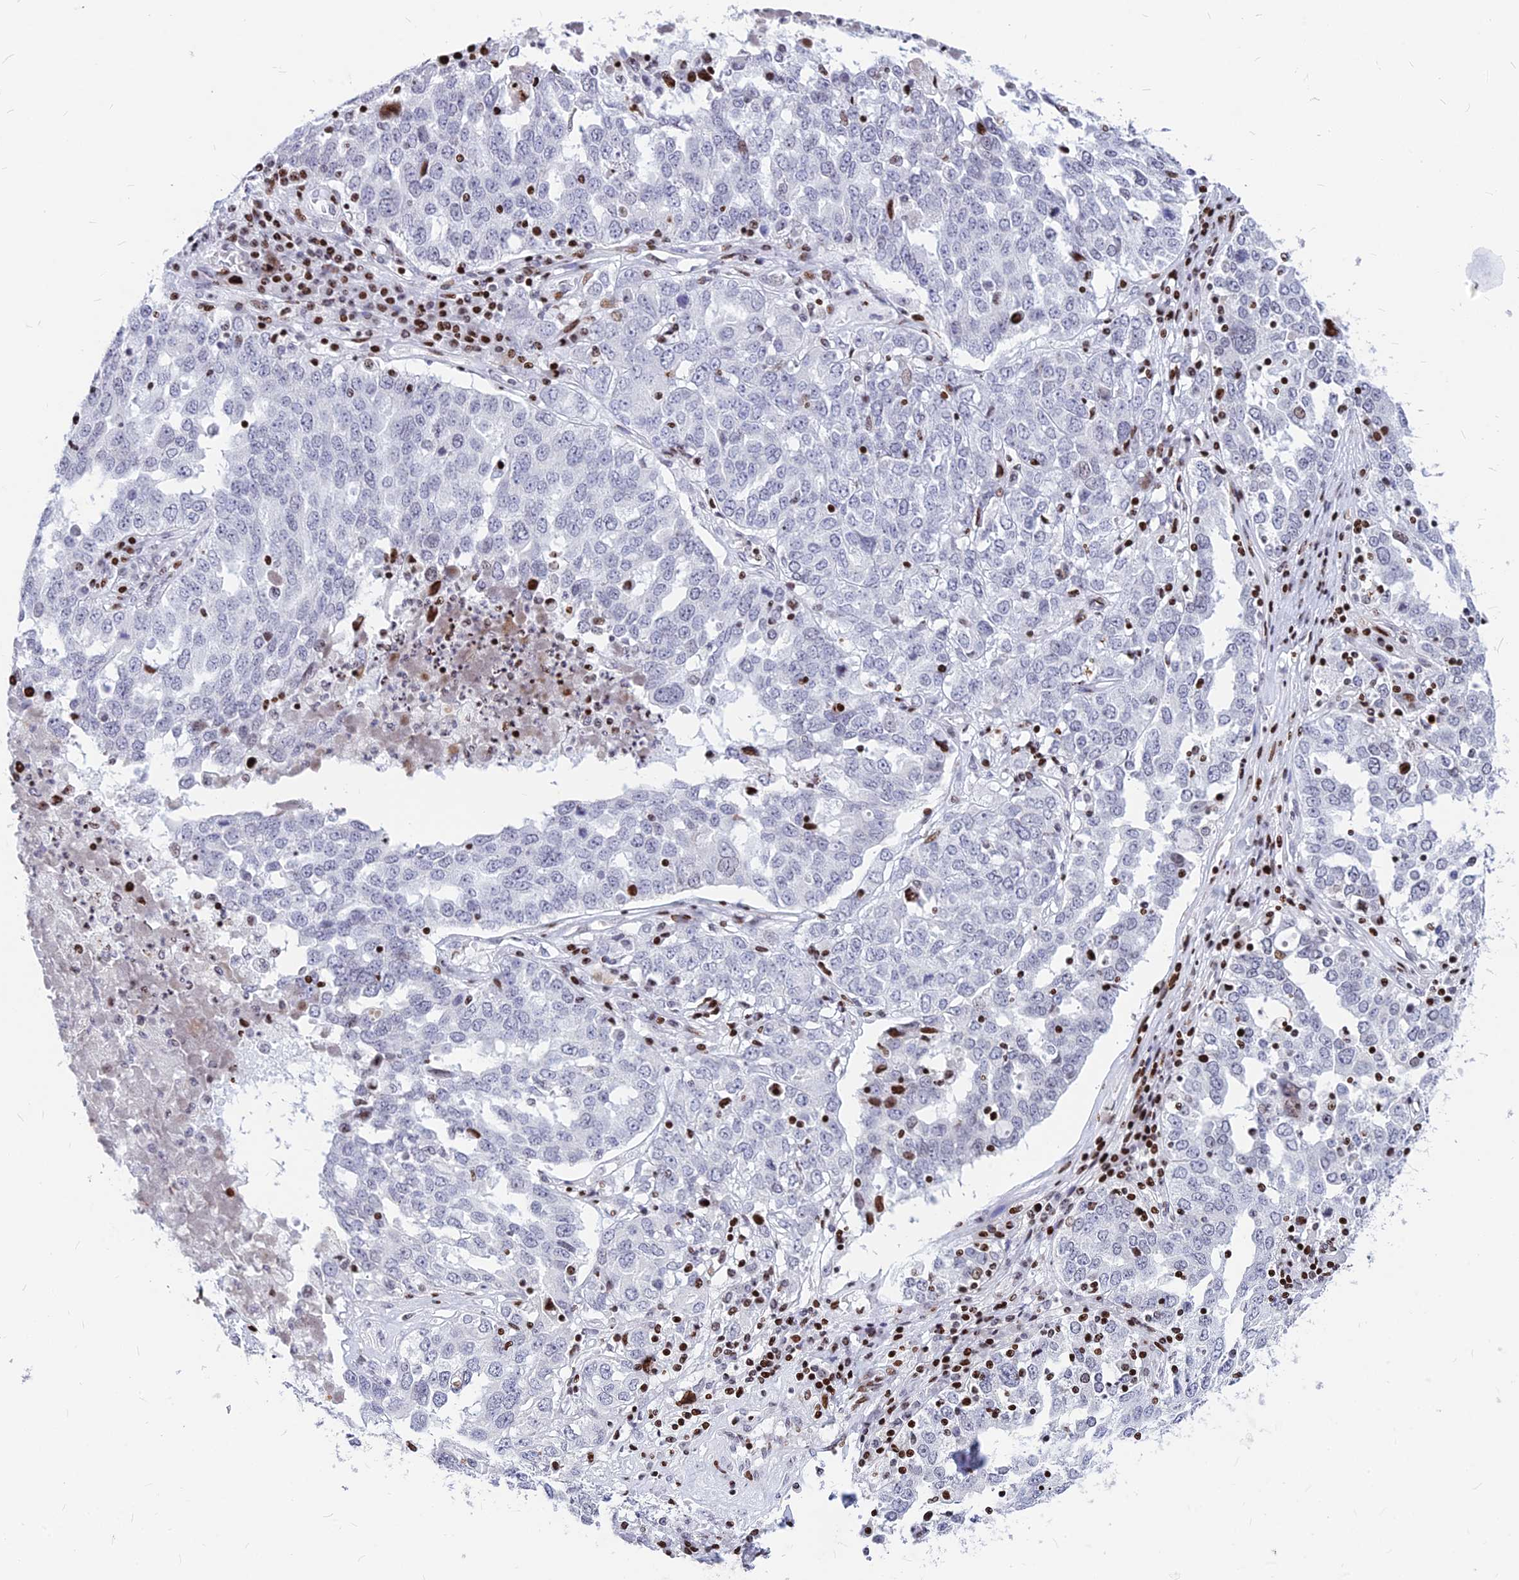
{"staining": {"intensity": "negative", "quantity": "none", "location": "none"}, "tissue": "ovarian cancer", "cell_type": "Tumor cells", "image_type": "cancer", "snomed": [{"axis": "morphology", "description": "Carcinoma, endometroid"}, {"axis": "topography", "description": "Ovary"}], "caption": "Tumor cells are negative for protein expression in human endometroid carcinoma (ovarian). (DAB (3,3'-diaminobenzidine) immunohistochemistry (IHC) visualized using brightfield microscopy, high magnification).", "gene": "PRPS1", "patient": {"sex": "female", "age": 62}}